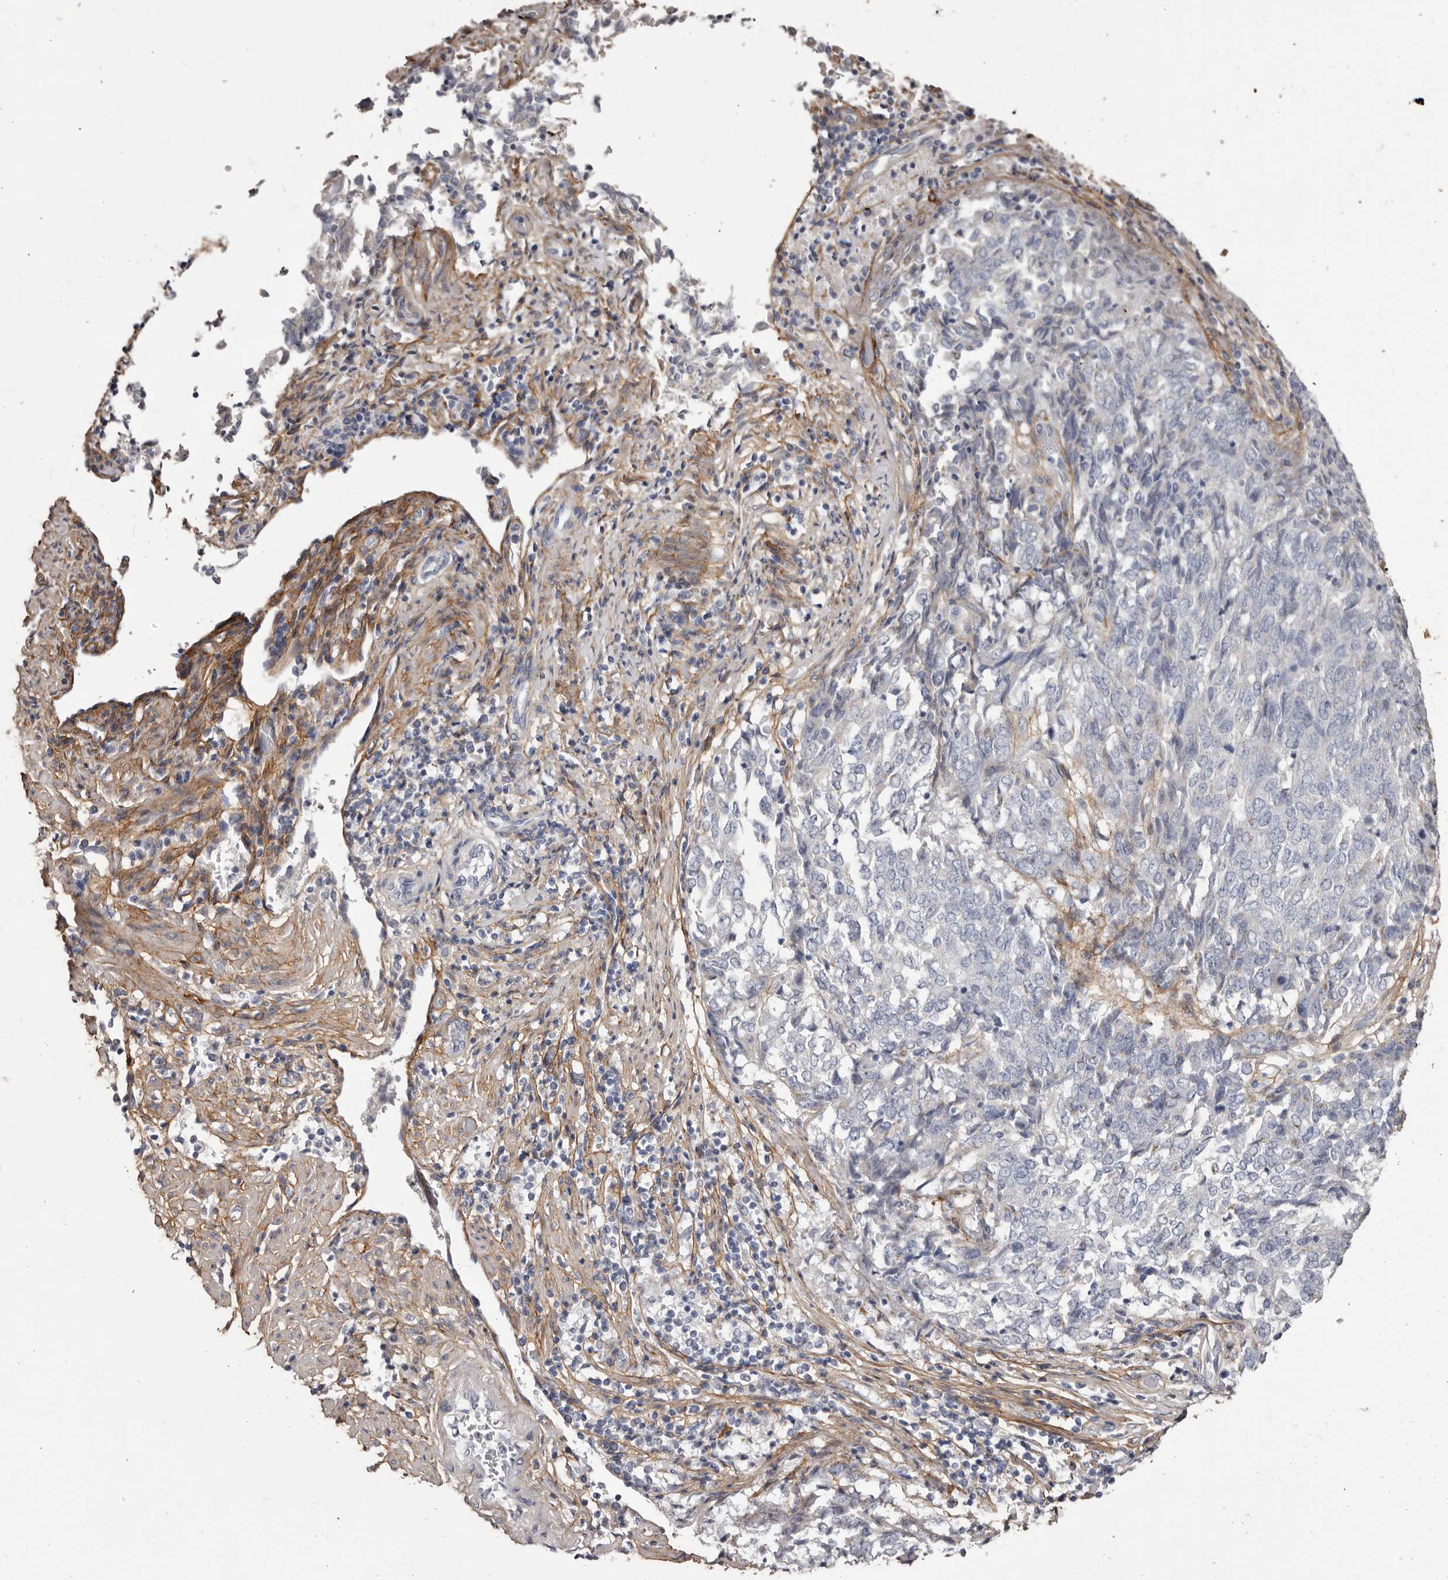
{"staining": {"intensity": "negative", "quantity": "none", "location": "none"}, "tissue": "endometrial cancer", "cell_type": "Tumor cells", "image_type": "cancer", "snomed": [{"axis": "morphology", "description": "Adenocarcinoma, NOS"}, {"axis": "topography", "description": "Endometrium"}], "caption": "Endometrial cancer (adenocarcinoma) was stained to show a protein in brown. There is no significant staining in tumor cells. The staining is performed using DAB brown chromogen with nuclei counter-stained in using hematoxylin.", "gene": "COL6A1", "patient": {"sex": "female", "age": 80}}